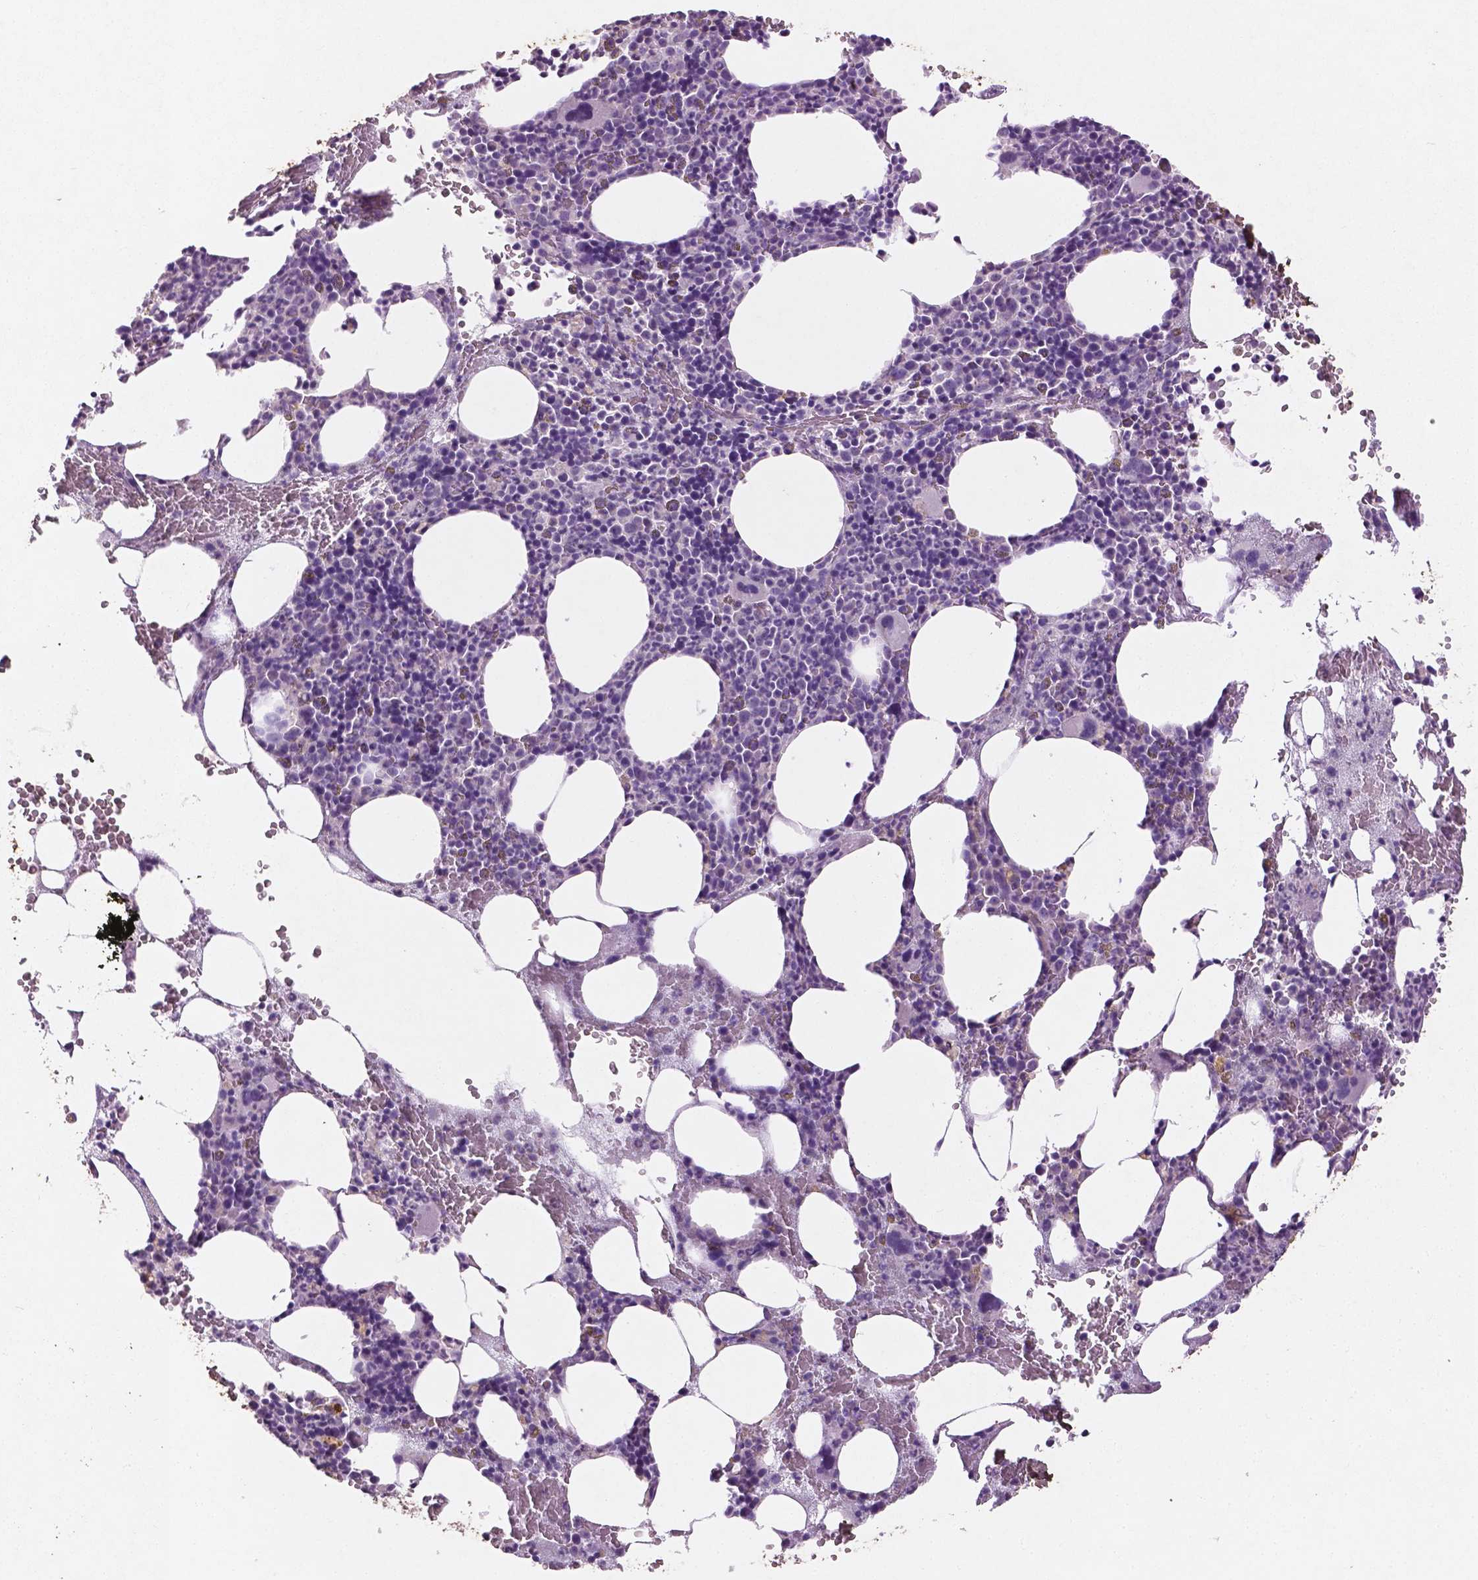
{"staining": {"intensity": "negative", "quantity": "none", "location": "none"}, "tissue": "bone marrow", "cell_type": "Hematopoietic cells", "image_type": "normal", "snomed": [{"axis": "morphology", "description": "Normal tissue, NOS"}, {"axis": "topography", "description": "Bone marrow"}], "caption": "Immunohistochemistry (IHC) photomicrograph of unremarkable bone marrow: human bone marrow stained with DAB displays no significant protein expression in hematopoietic cells.", "gene": "DLG2", "patient": {"sex": "male", "age": 89}}